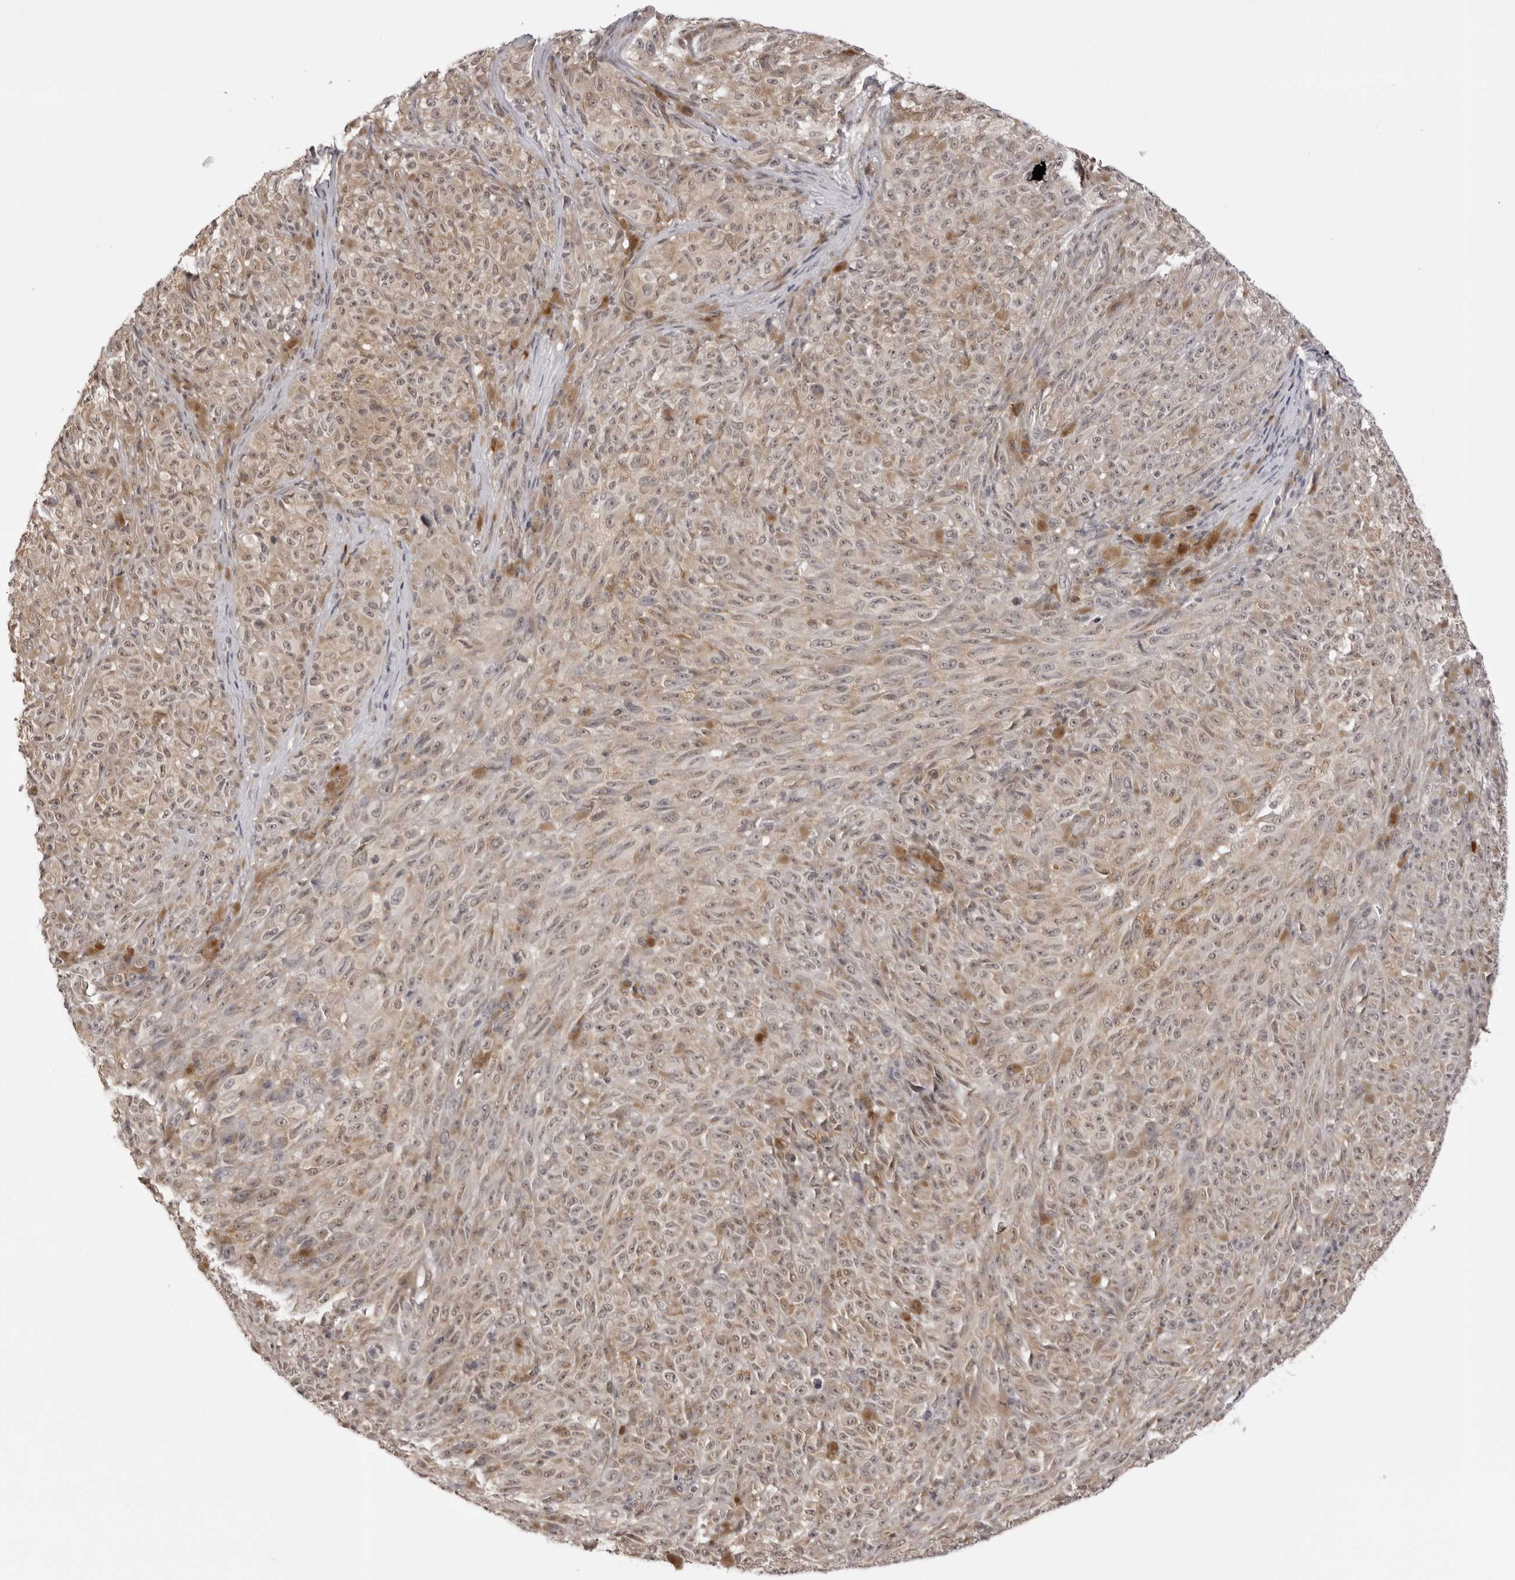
{"staining": {"intensity": "weak", "quantity": "25%-75%", "location": "cytoplasmic/membranous,nuclear"}, "tissue": "melanoma", "cell_type": "Tumor cells", "image_type": "cancer", "snomed": [{"axis": "morphology", "description": "Malignant melanoma, NOS"}, {"axis": "topography", "description": "Skin"}], "caption": "Protein expression analysis of human melanoma reveals weak cytoplasmic/membranous and nuclear positivity in about 25%-75% of tumor cells. Nuclei are stained in blue.", "gene": "ZC3H11A", "patient": {"sex": "female", "age": 82}}